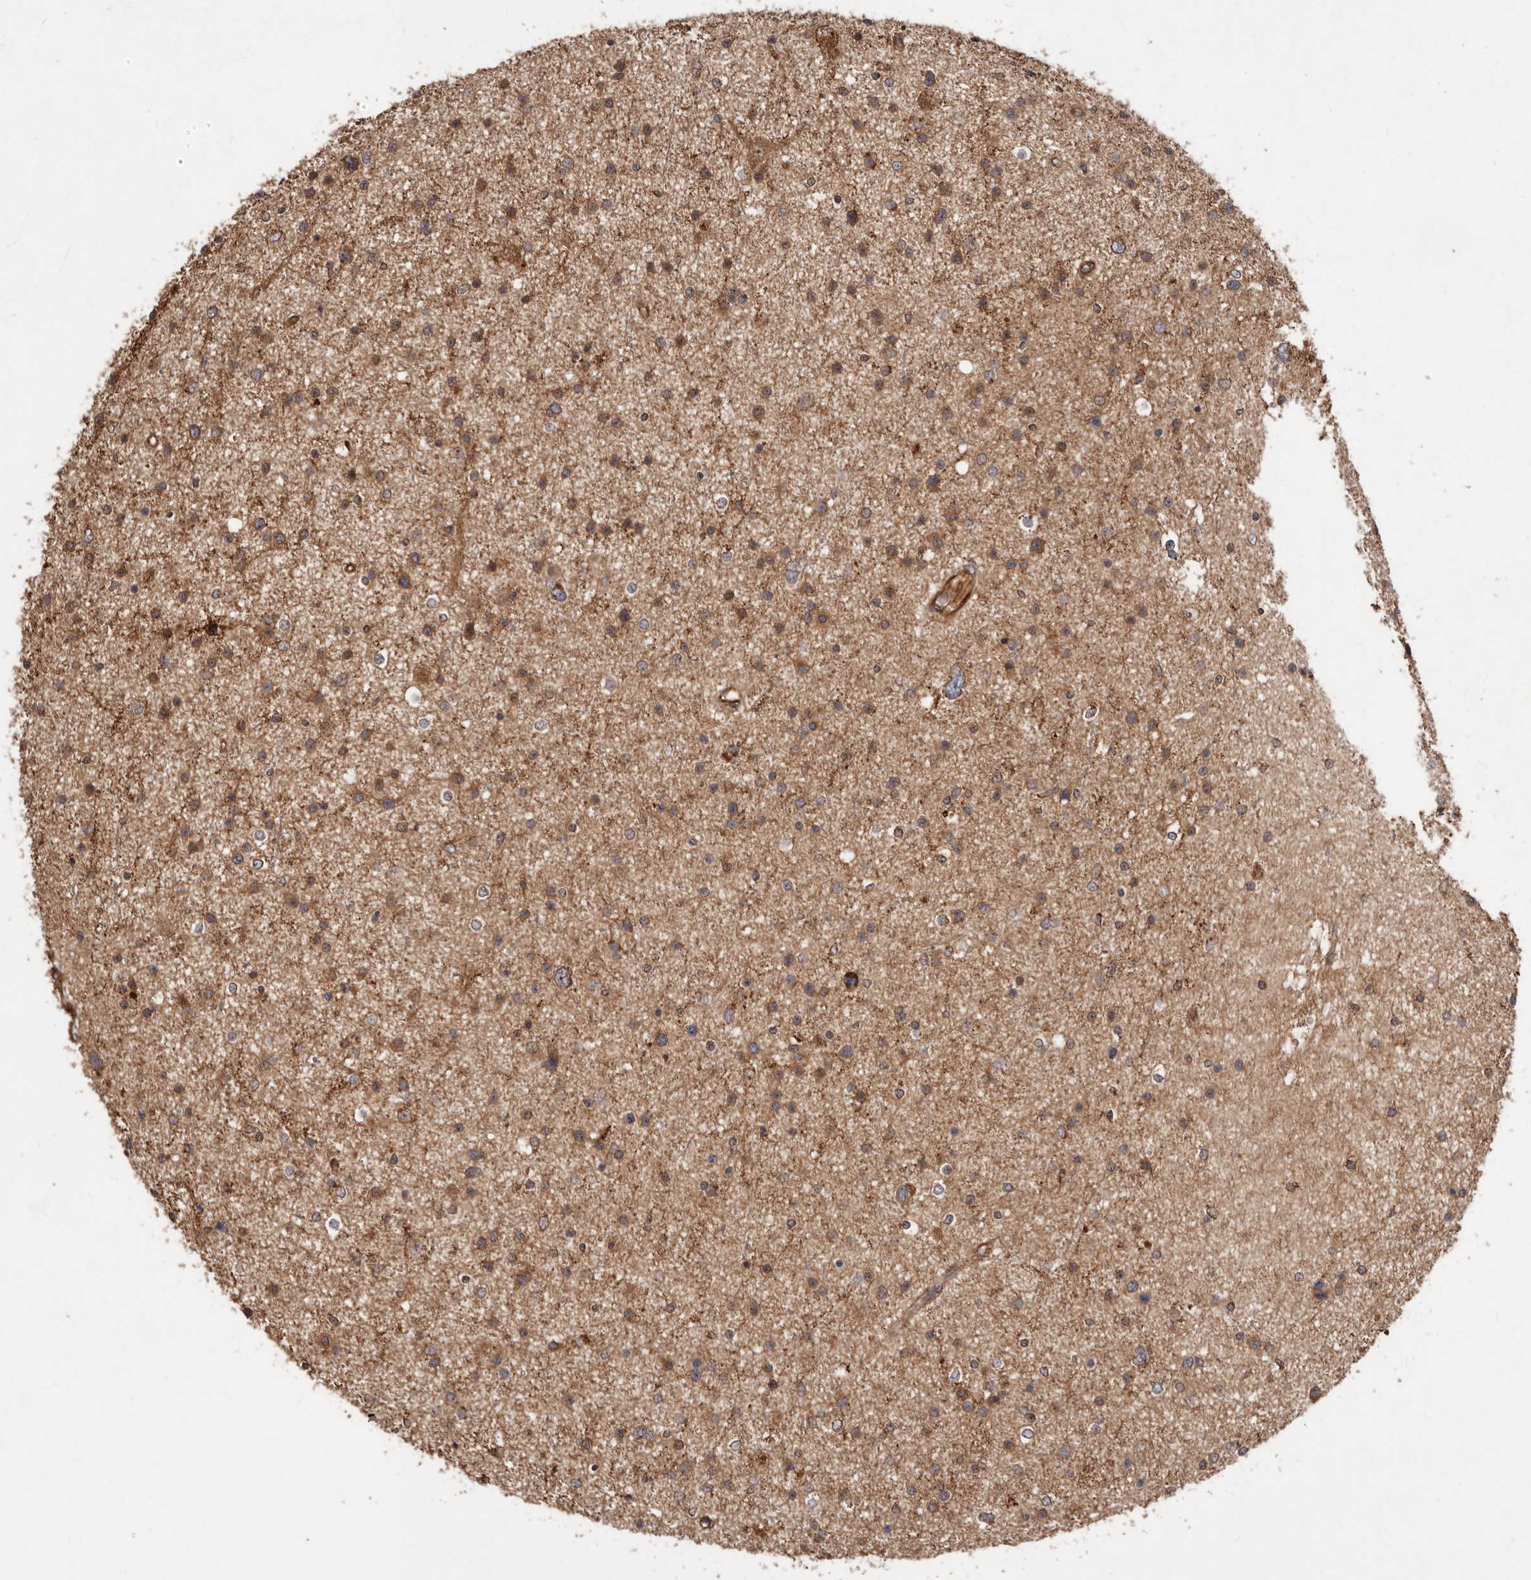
{"staining": {"intensity": "moderate", "quantity": ">75%", "location": "cytoplasmic/membranous"}, "tissue": "glioma", "cell_type": "Tumor cells", "image_type": "cancer", "snomed": [{"axis": "morphology", "description": "Glioma, malignant, Low grade"}, {"axis": "topography", "description": "Brain"}], "caption": "Brown immunohistochemical staining in malignant glioma (low-grade) reveals moderate cytoplasmic/membranous staining in approximately >75% of tumor cells.", "gene": "STK36", "patient": {"sex": "female", "age": 37}}